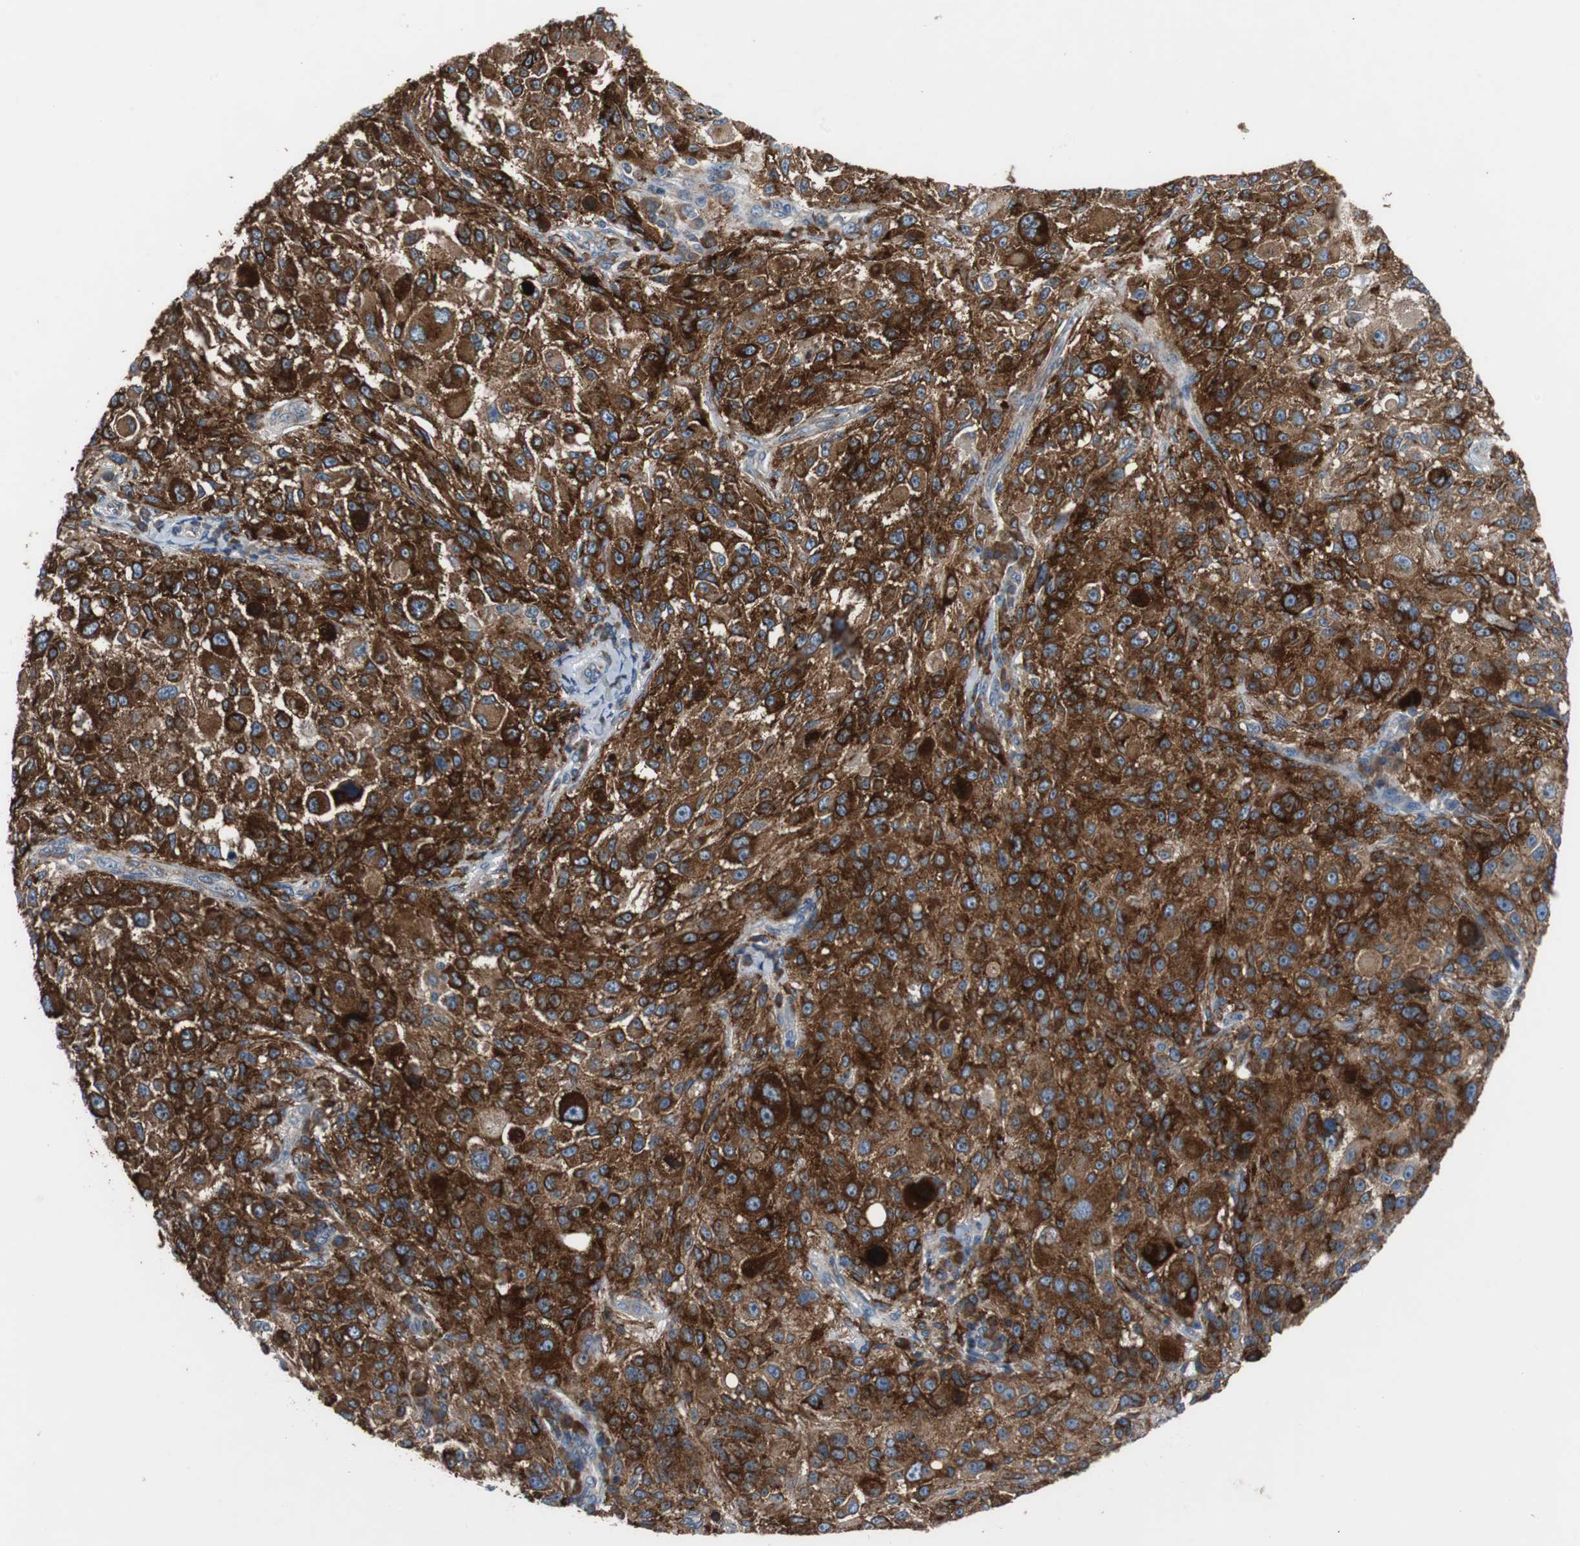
{"staining": {"intensity": "strong", "quantity": ">75%", "location": "cytoplasmic/membranous"}, "tissue": "melanoma", "cell_type": "Tumor cells", "image_type": "cancer", "snomed": [{"axis": "morphology", "description": "Necrosis, NOS"}, {"axis": "morphology", "description": "Malignant melanoma, NOS"}, {"axis": "topography", "description": "Skin"}], "caption": "About >75% of tumor cells in malignant melanoma demonstrate strong cytoplasmic/membranous protein expression as visualized by brown immunohistochemical staining.", "gene": "SORT1", "patient": {"sex": "female", "age": 87}}